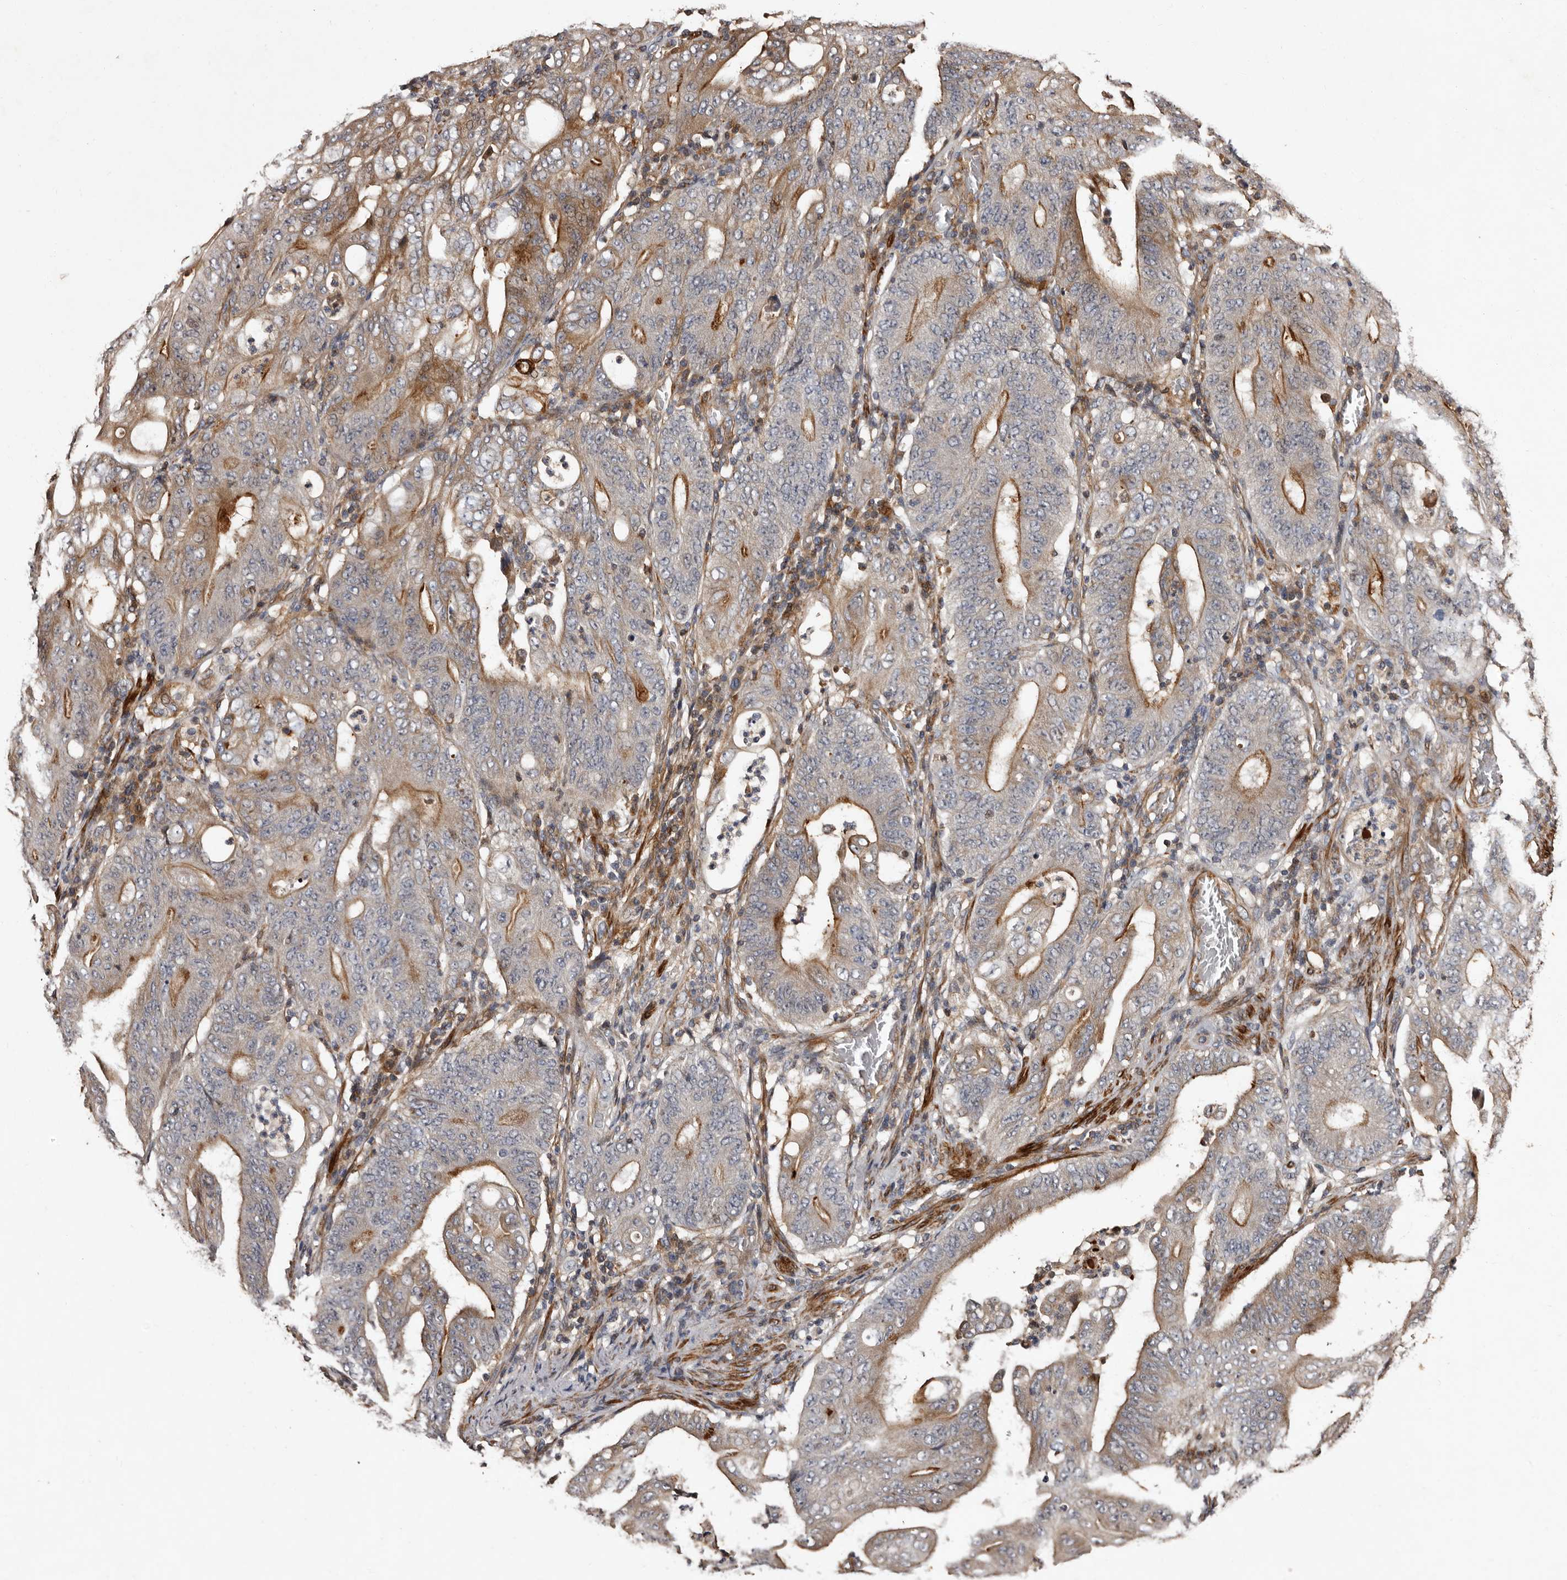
{"staining": {"intensity": "moderate", "quantity": "<25%", "location": "cytoplasmic/membranous"}, "tissue": "stomach cancer", "cell_type": "Tumor cells", "image_type": "cancer", "snomed": [{"axis": "morphology", "description": "Adenocarcinoma, NOS"}, {"axis": "topography", "description": "Stomach"}], "caption": "Adenocarcinoma (stomach) tissue exhibits moderate cytoplasmic/membranous expression in approximately <25% of tumor cells, visualized by immunohistochemistry.", "gene": "PRKD3", "patient": {"sex": "female", "age": 73}}